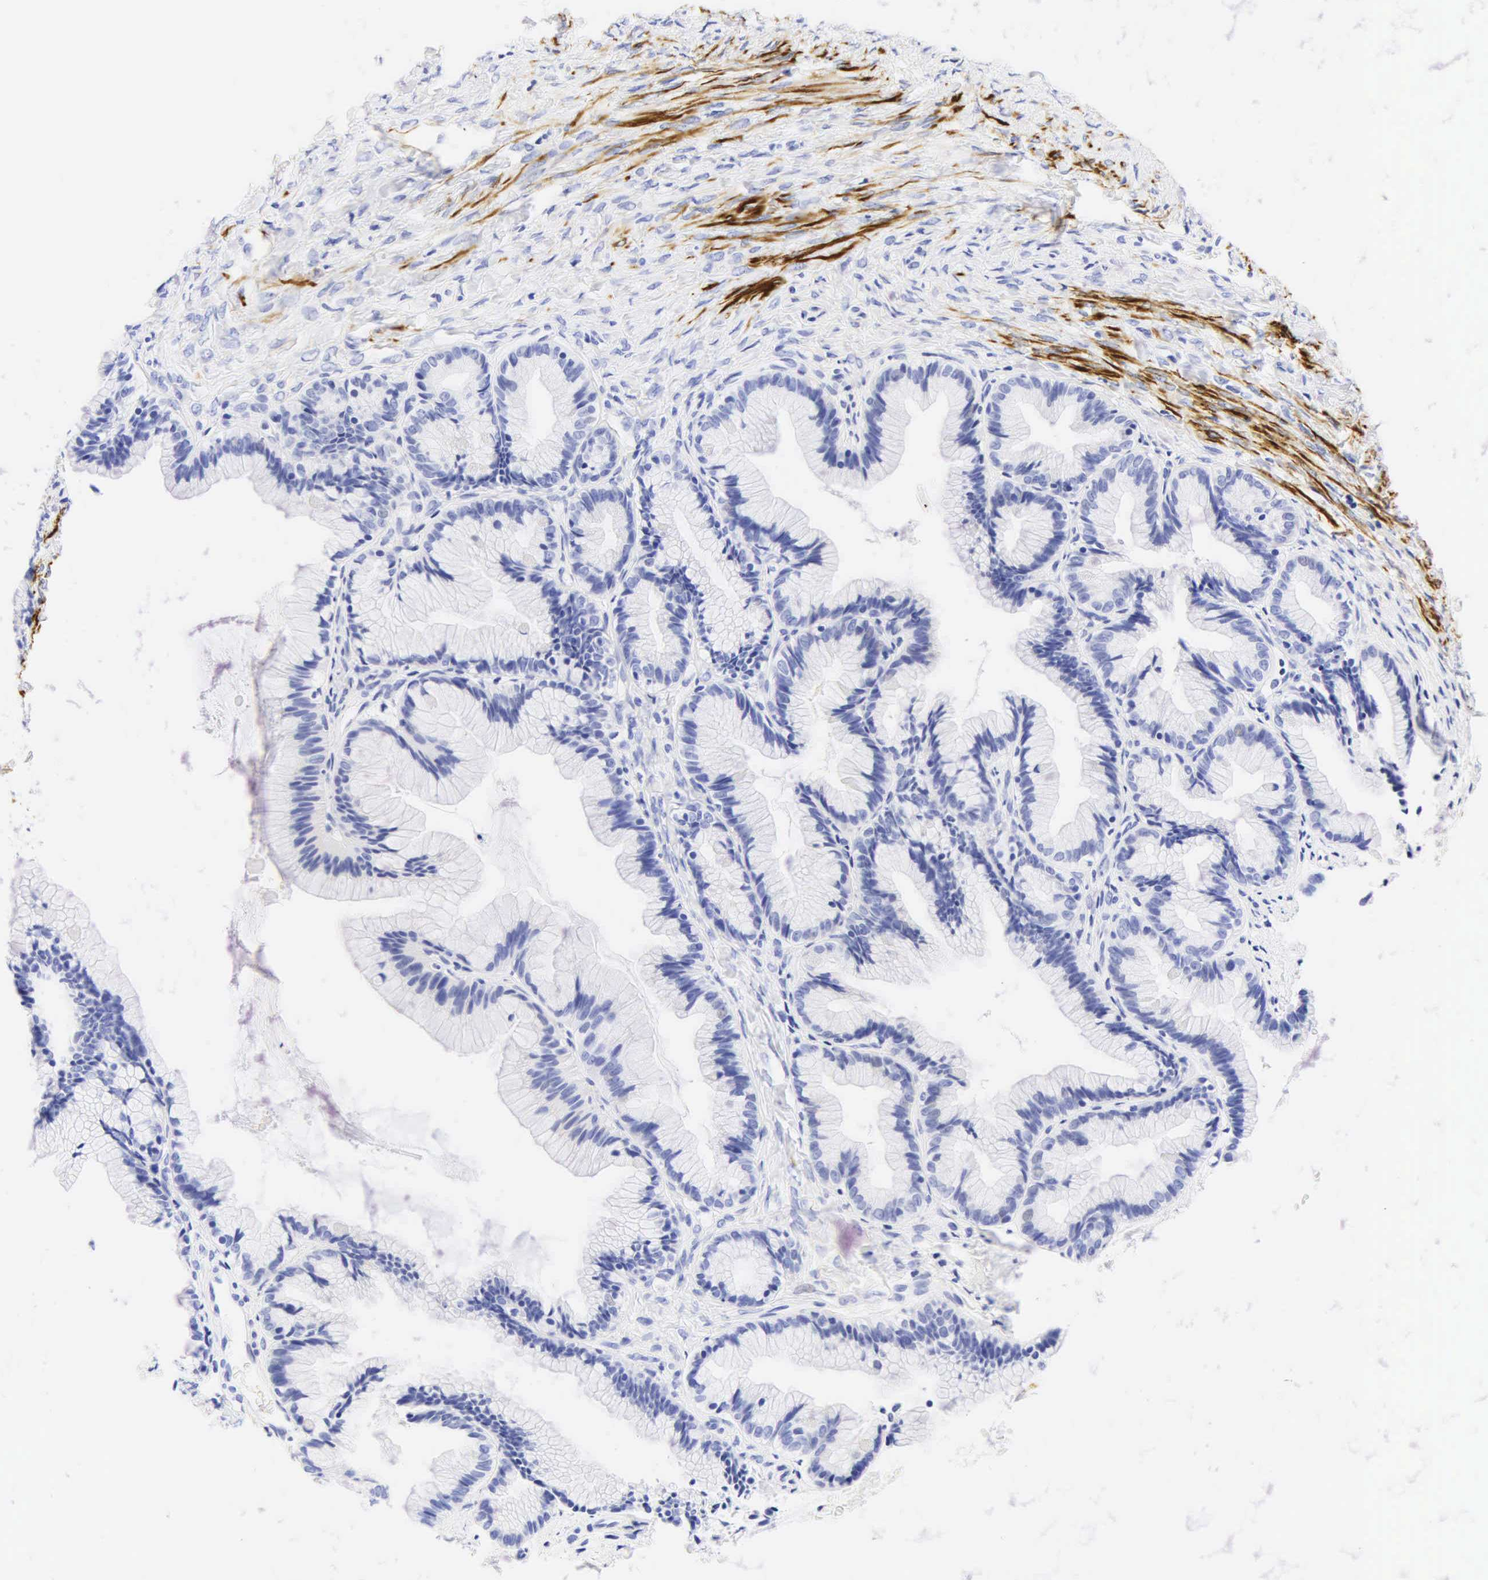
{"staining": {"intensity": "negative", "quantity": "none", "location": "none"}, "tissue": "ovarian cancer", "cell_type": "Tumor cells", "image_type": "cancer", "snomed": [{"axis": "morphology", "description": "Cystadenocarcinoma, mucinous, NOS"}, {"axis": "topography", "description": "Ovary"}], "caption": "IHC histopathology image of human ovarian cancer (mucinous cystadenocarcinoma) stained for a protein (brown), which exhibits no staining in tumor cells.", "gene": "DES", "patient": {"sex": "female", "age": 41}}